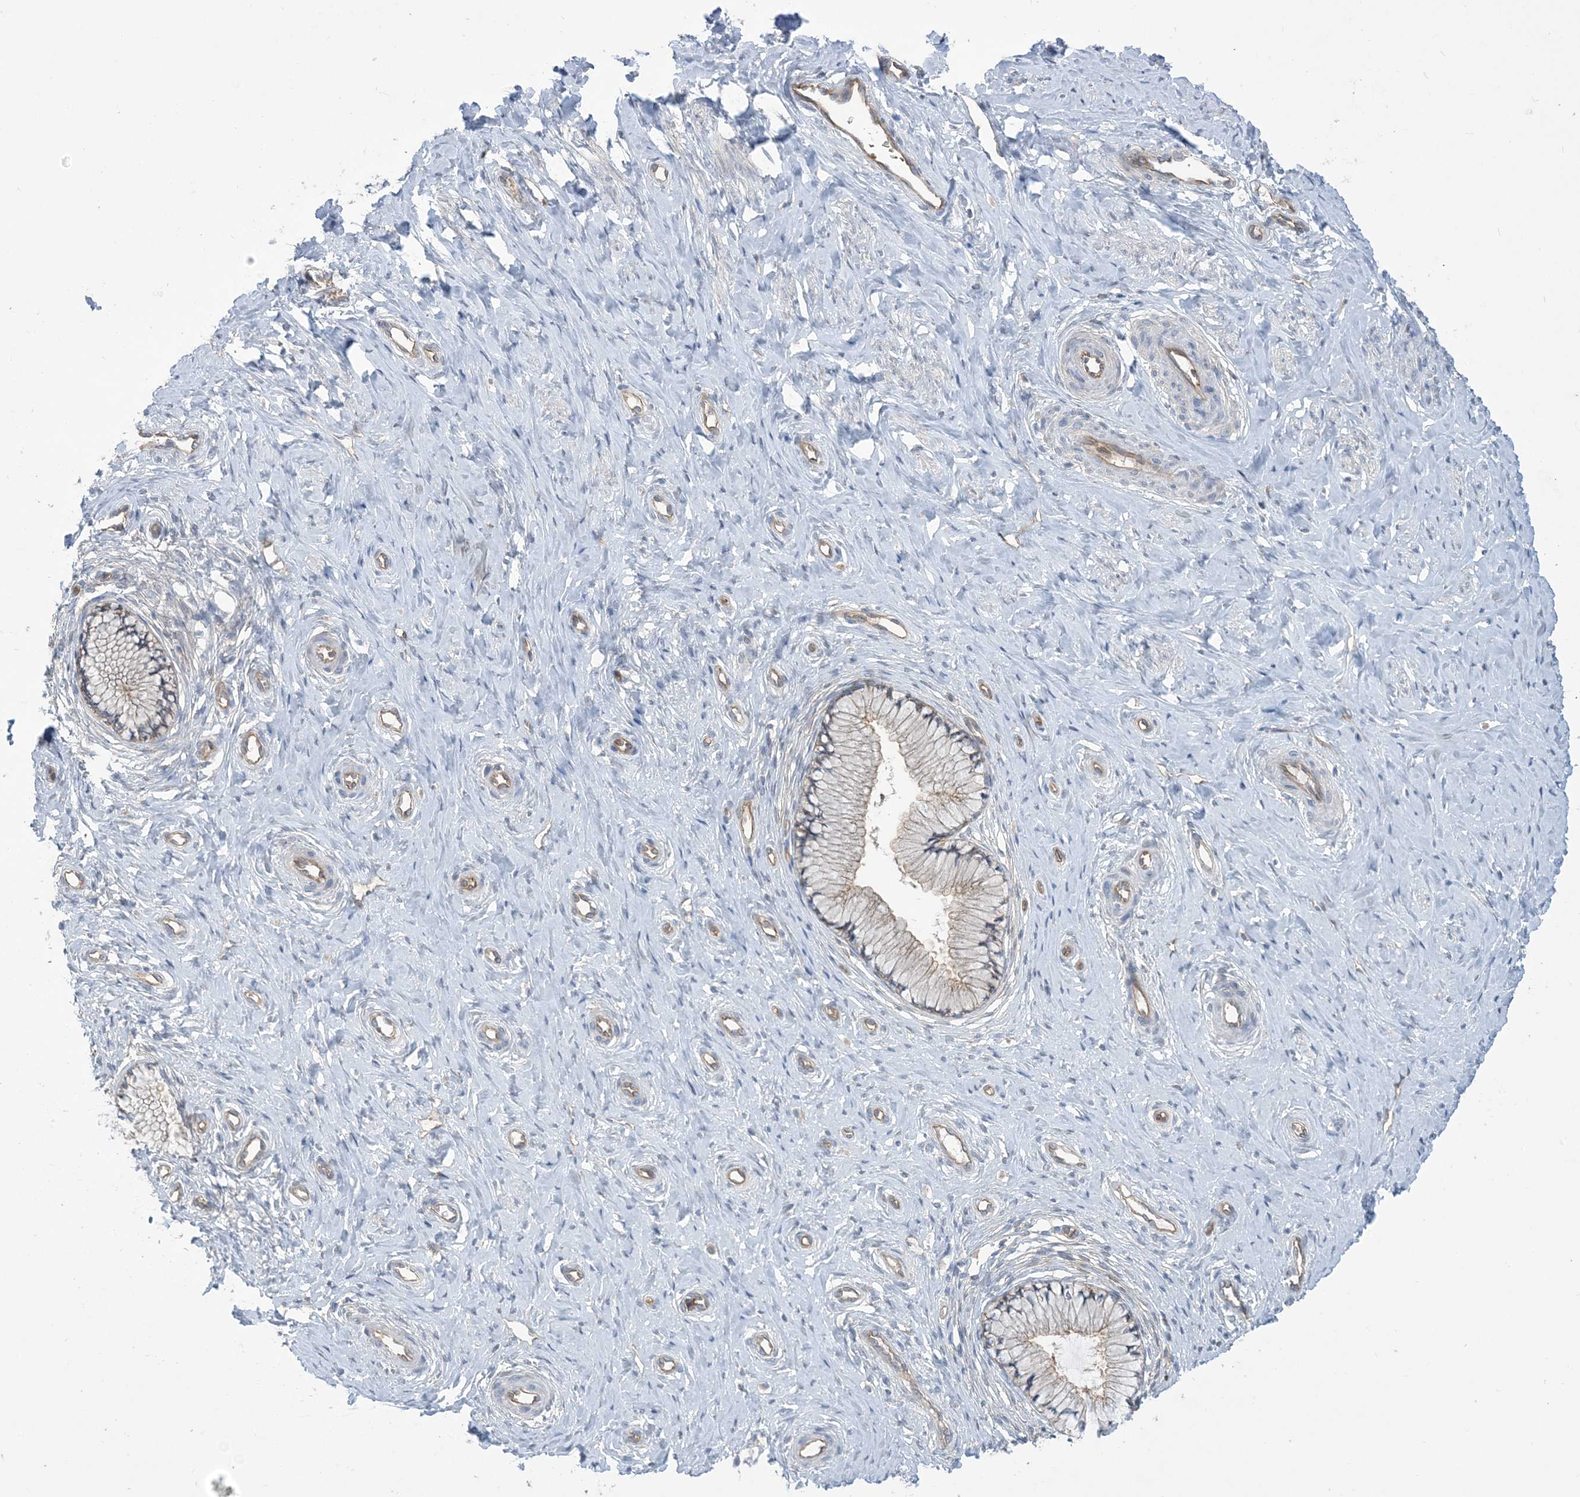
{"staining": {"intensity": "negative", "quantity": "none", "location": "none"}, "tissue": "cervix", "cell_type": "Glandular cells", "image_type": "normal", "snomed": [{"axis": "morphology", "description": "Normal tissue, NOS"}, {"axis": "topography", "description": "Cervix"}], "caption": "High magnification brightfield microscopy of normal cervix stained with DAB (brown) and counterstained with hematoxylin (blue): glandular cells show no significant expression.", "gene": "AOC1", "patient": {"sex": "female", "age": 36}}